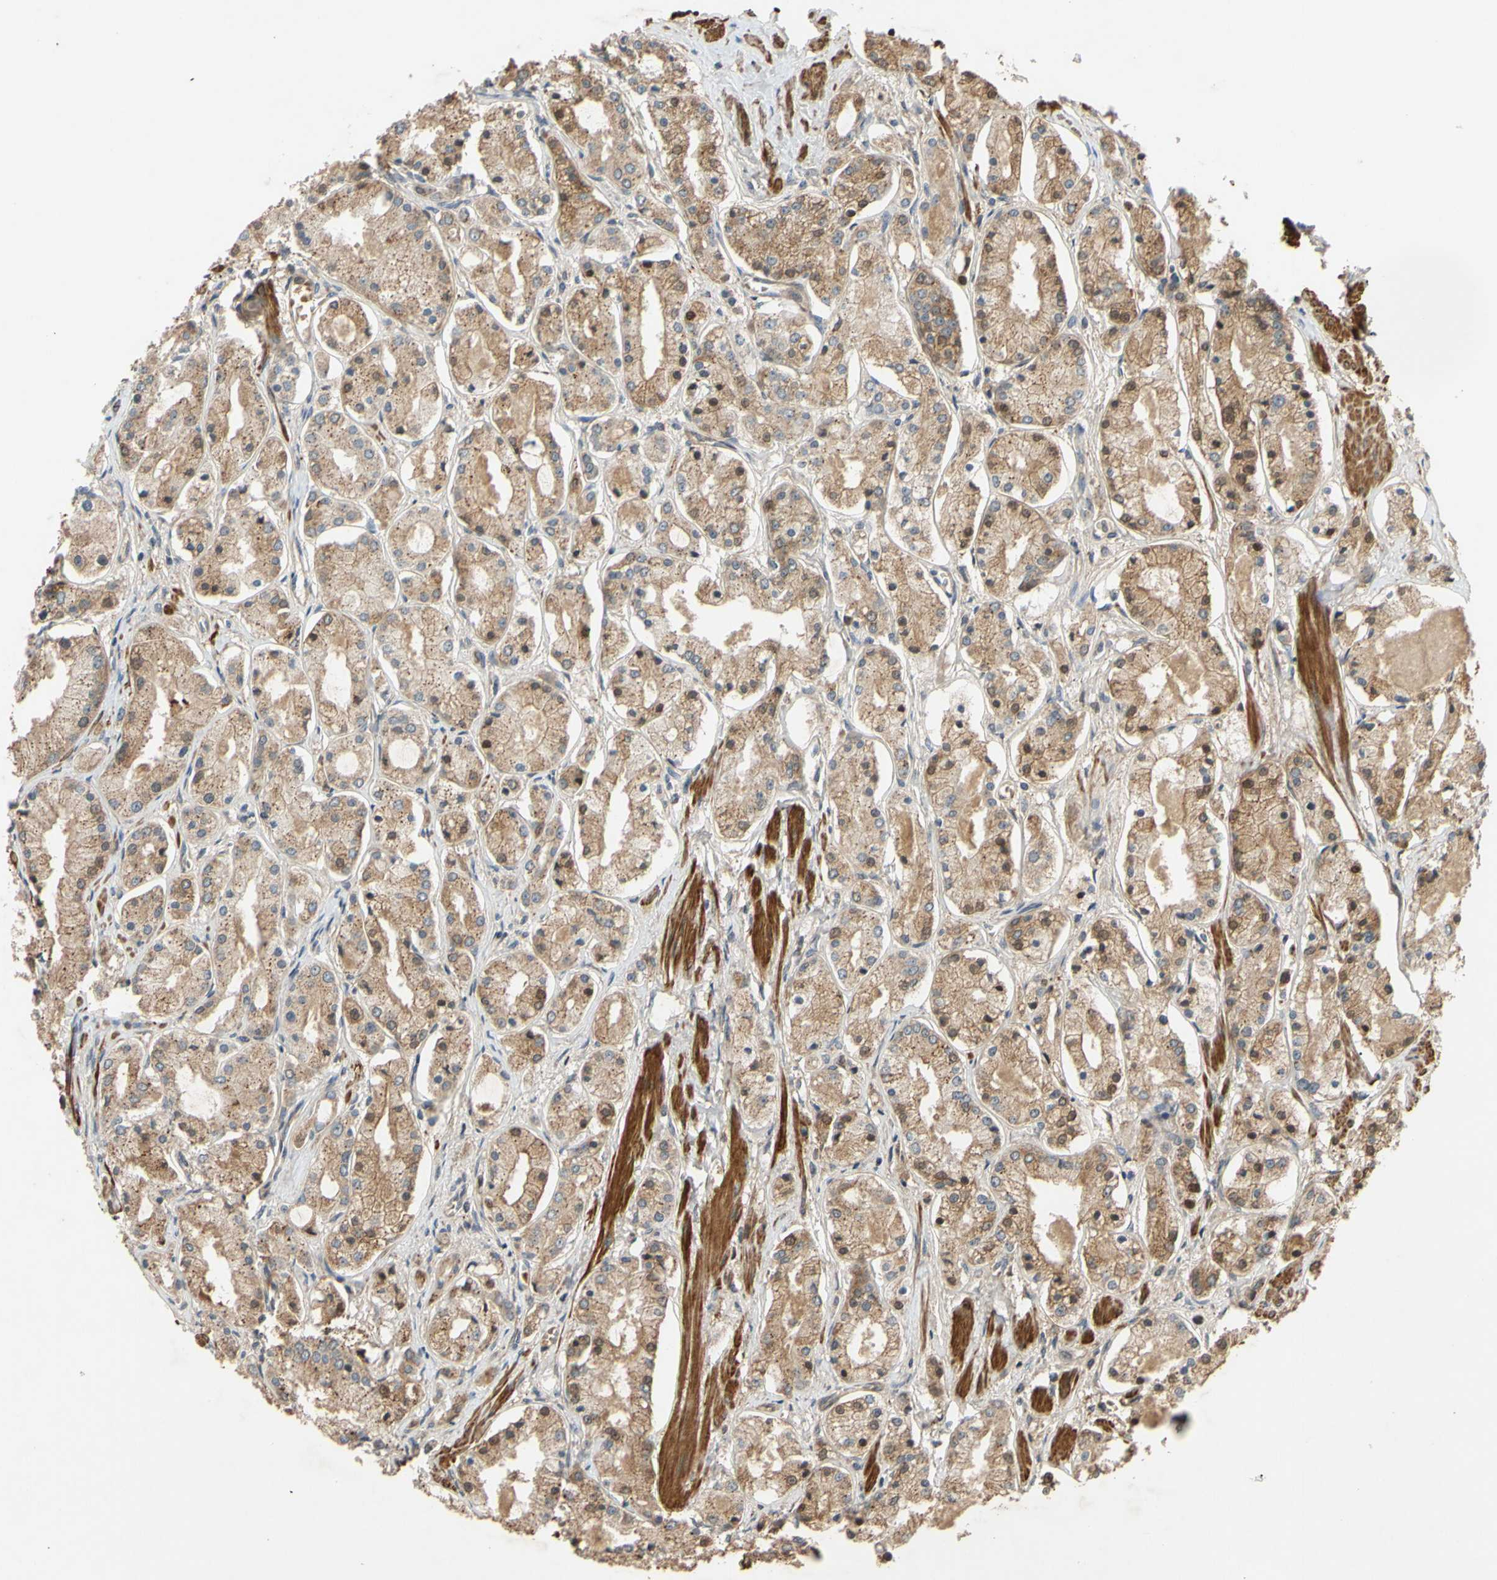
{"staining": {"intensity": "moderate", "quantity": ">75%", "location": "cytoplasmic/membranous"}, "tissue": "prostate cancer", "cell_type": "Tumor cells", "image_type": "cancer", "snomed": [{"axis": "morphology", "description": "Adenocarcinoma, High grade"}, {"axis": "topography", "description": "Prostate"}], "caption": "Protein expression analysis of high-grade adenocarcinoma (prostate) displays moderate cytoplasmic/membranous positivity in approximately >75% of tumor cells. (Stains: DAB (3,3'-diaminobenzidine) in brown, nuclei in blue, Microscopy: brightfield microscopy at high magnification).", "gene": "PARD6A", "patient": {"sex": "male", "age": 66}}